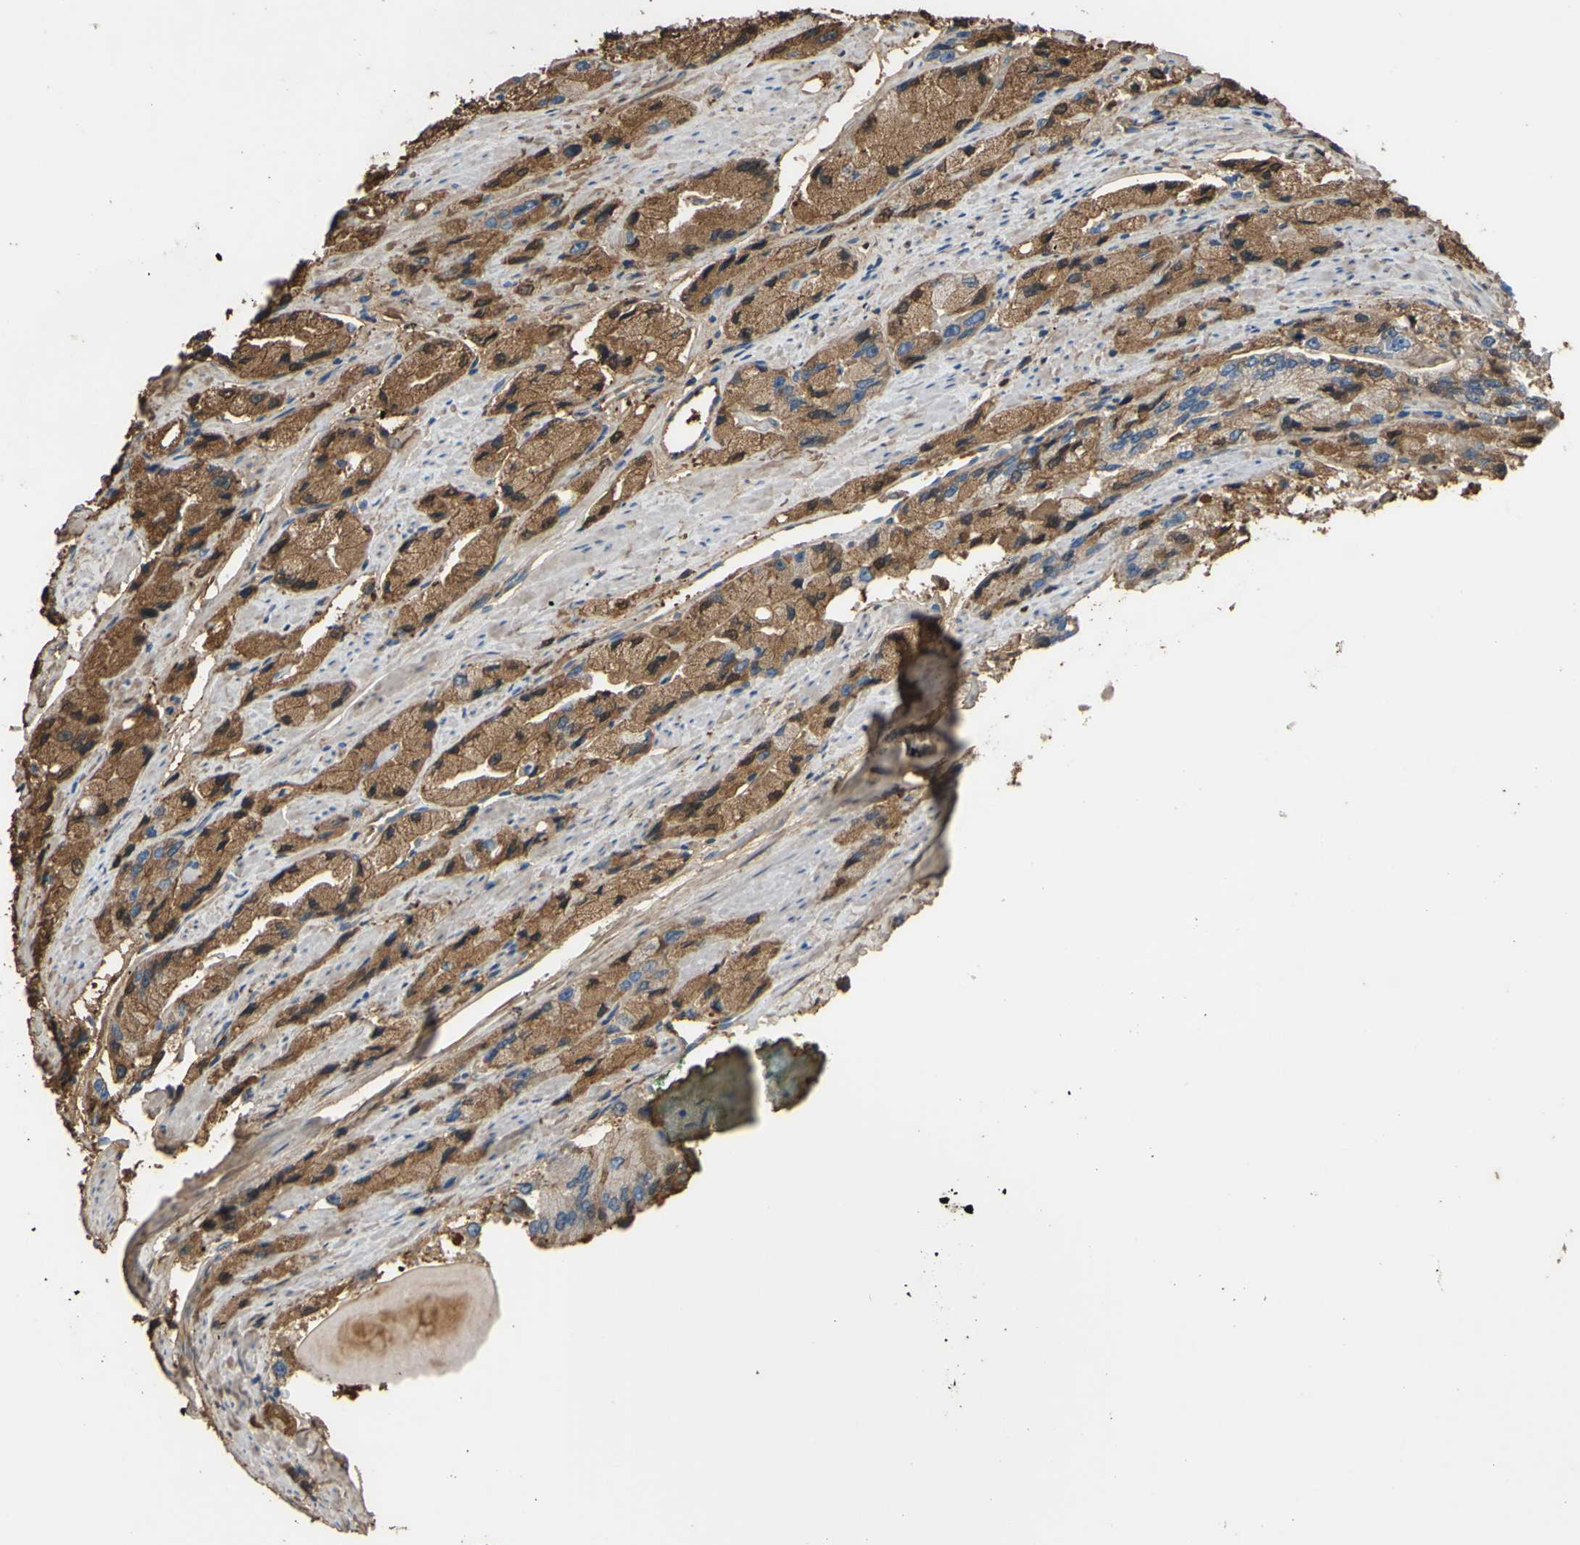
{"staining": {"intensity": "moderate", "quantity": "25%-75%", "location": "cytoplasmic/membranous"}, "tissue": "prostate cancer", "cell_type": "Tumor cells", "image_type": "cancer", "snomed": [{"axis": "morphology", "description": "Adenocarcinoma, High grade"}, {"axis": "topography", "description": "Prostate"}], "caption": "The immunohistochemical stain shows moderate cytoplasmic/membranous staining in tumor cells of prostate high-grade adenocarcinoma tissue. The staining was performed using DAB to visualize the protein expression in brown, while the nuclei were stained in blue with hematoxylin (Magnification: 20x).", "gene": "PTGDS", "patient": {"sex": "male", "age": 58}}